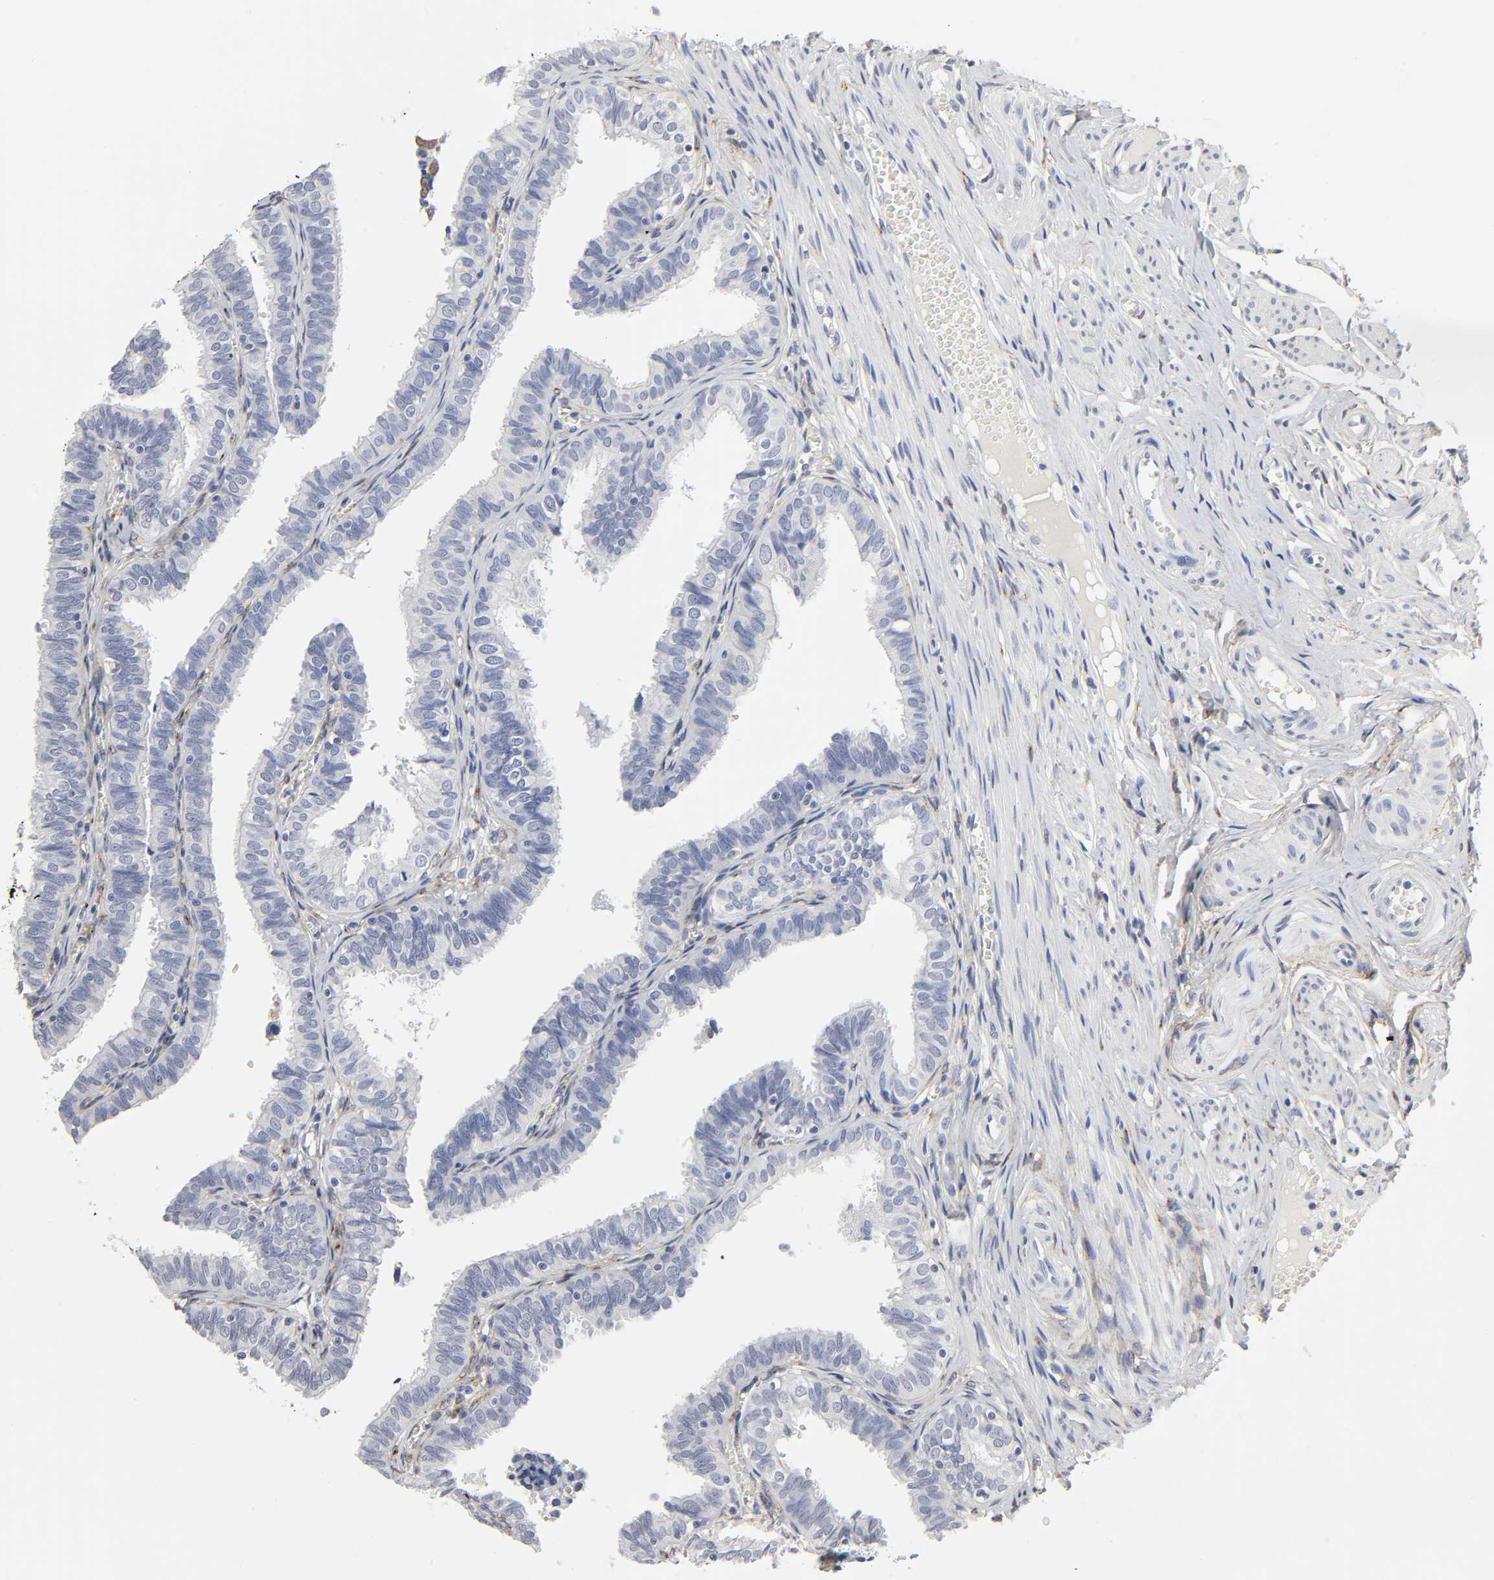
{"staining": {"intensity": "negative", "quantity": "none", "location": "none"}, "tissue": "fallopian tube", "cell_type": "Glandular cells", "image_type": "normal", "snomed": [{"axis": "morphology", "description": "Normal tissue, NOS"}, {"axis": "topography", "description": "Fallopian tube"}], "caption": "Fallopian tube stained for a protein using immunohistochemistry (IHC) demonstrates no positivity glandular cells.", "gene": "LRP1", "patient": {"sex": "female", "age": 46}}